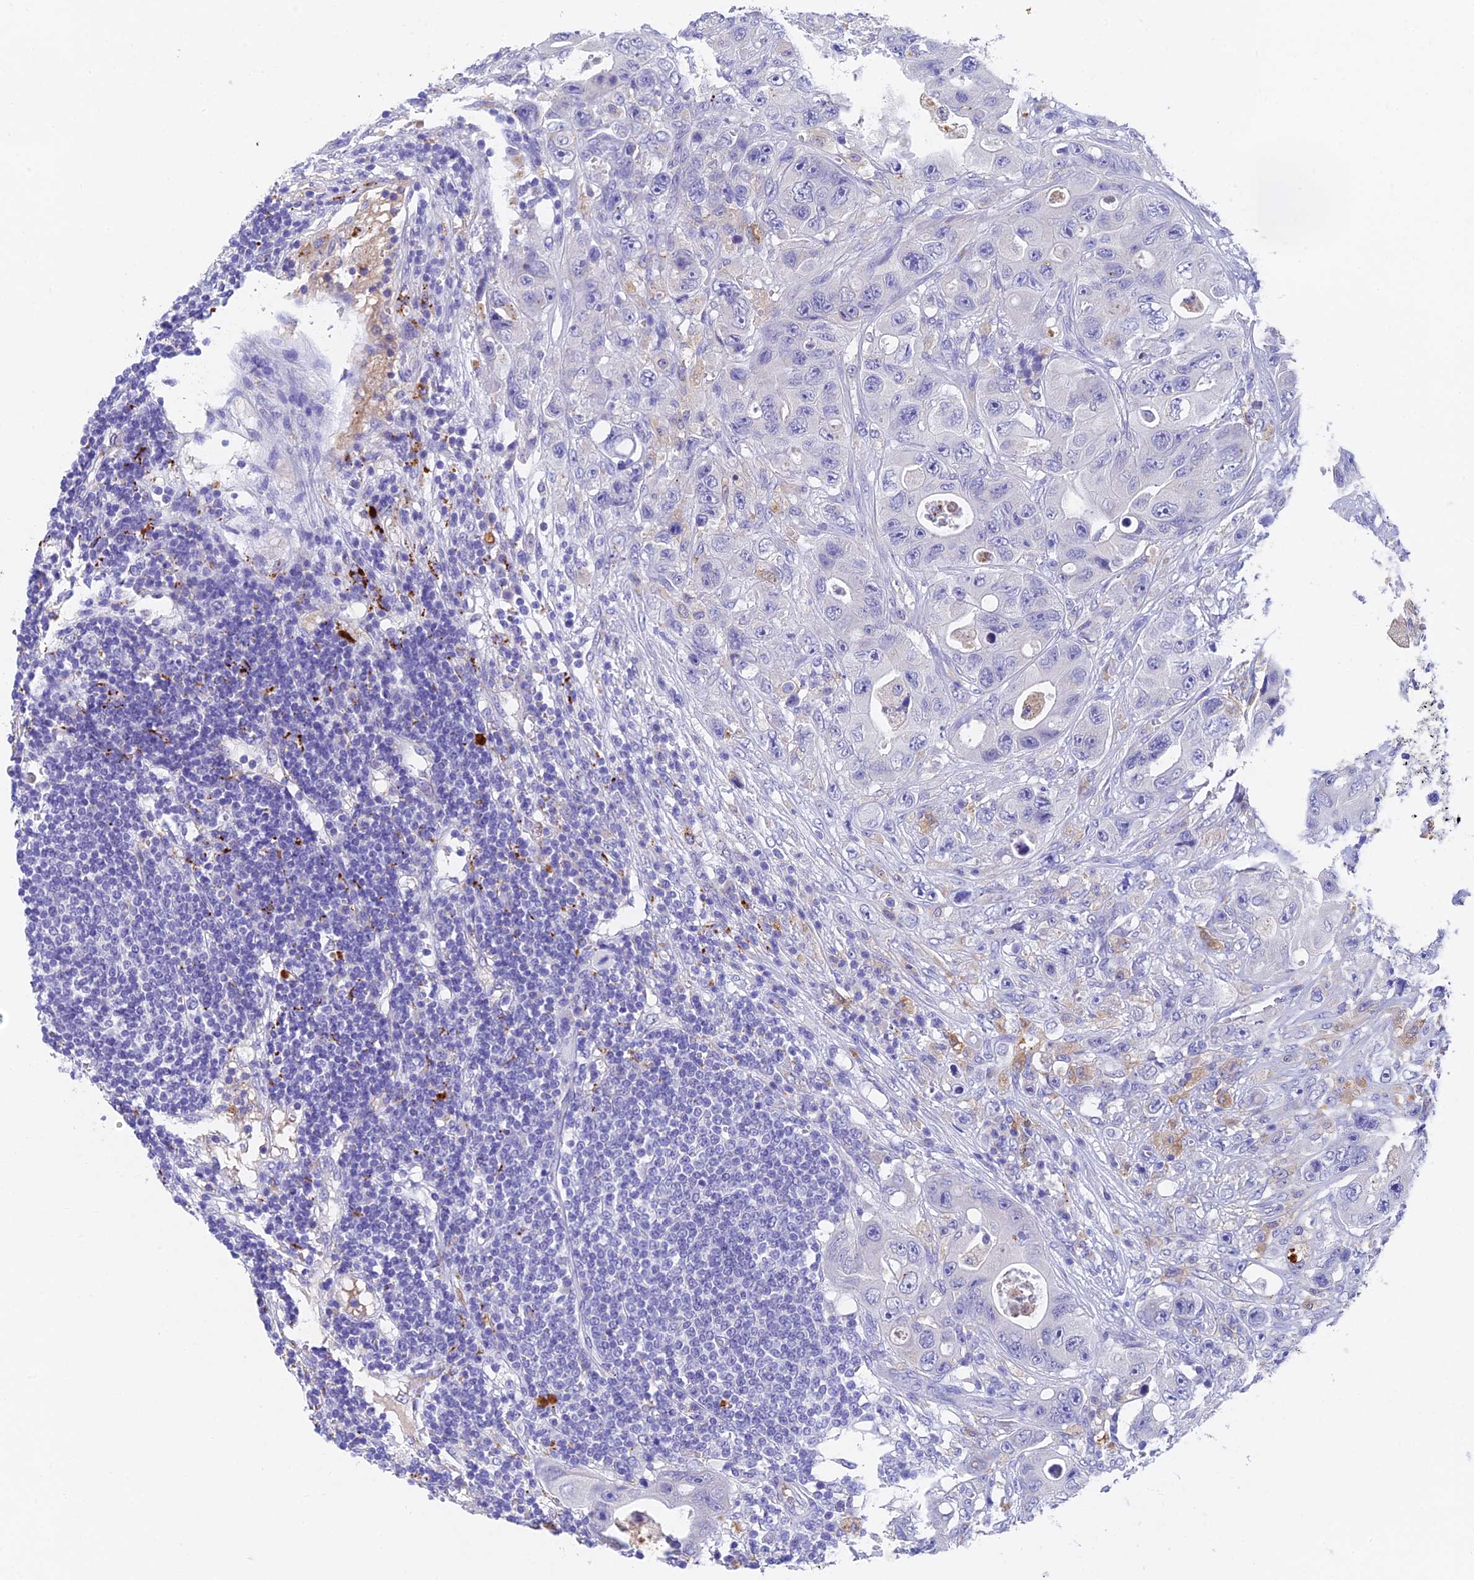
{"staining": {"intensity": "moderate", "quantity": "<25%", "location": "cytoplasmic/membranous"}, "tissue": "colorectal cancer", "cell_type": "Tumor cells", "image_type": "cancer", "snomed": [{"axis": "morphology", "description": "Adenocarcinoma, NOS"}, {"axis": "topography", "description": "Colon"}], "caption": "Adenocarcinoma (colorectal) was stained to show a protein in brown. There is low levels of moderate cytoplasmic/membranous staining in approximately <25% of tumor cells.", "gene": "ADAMTS13", "patient": {"sex": "female", "age": 46}}